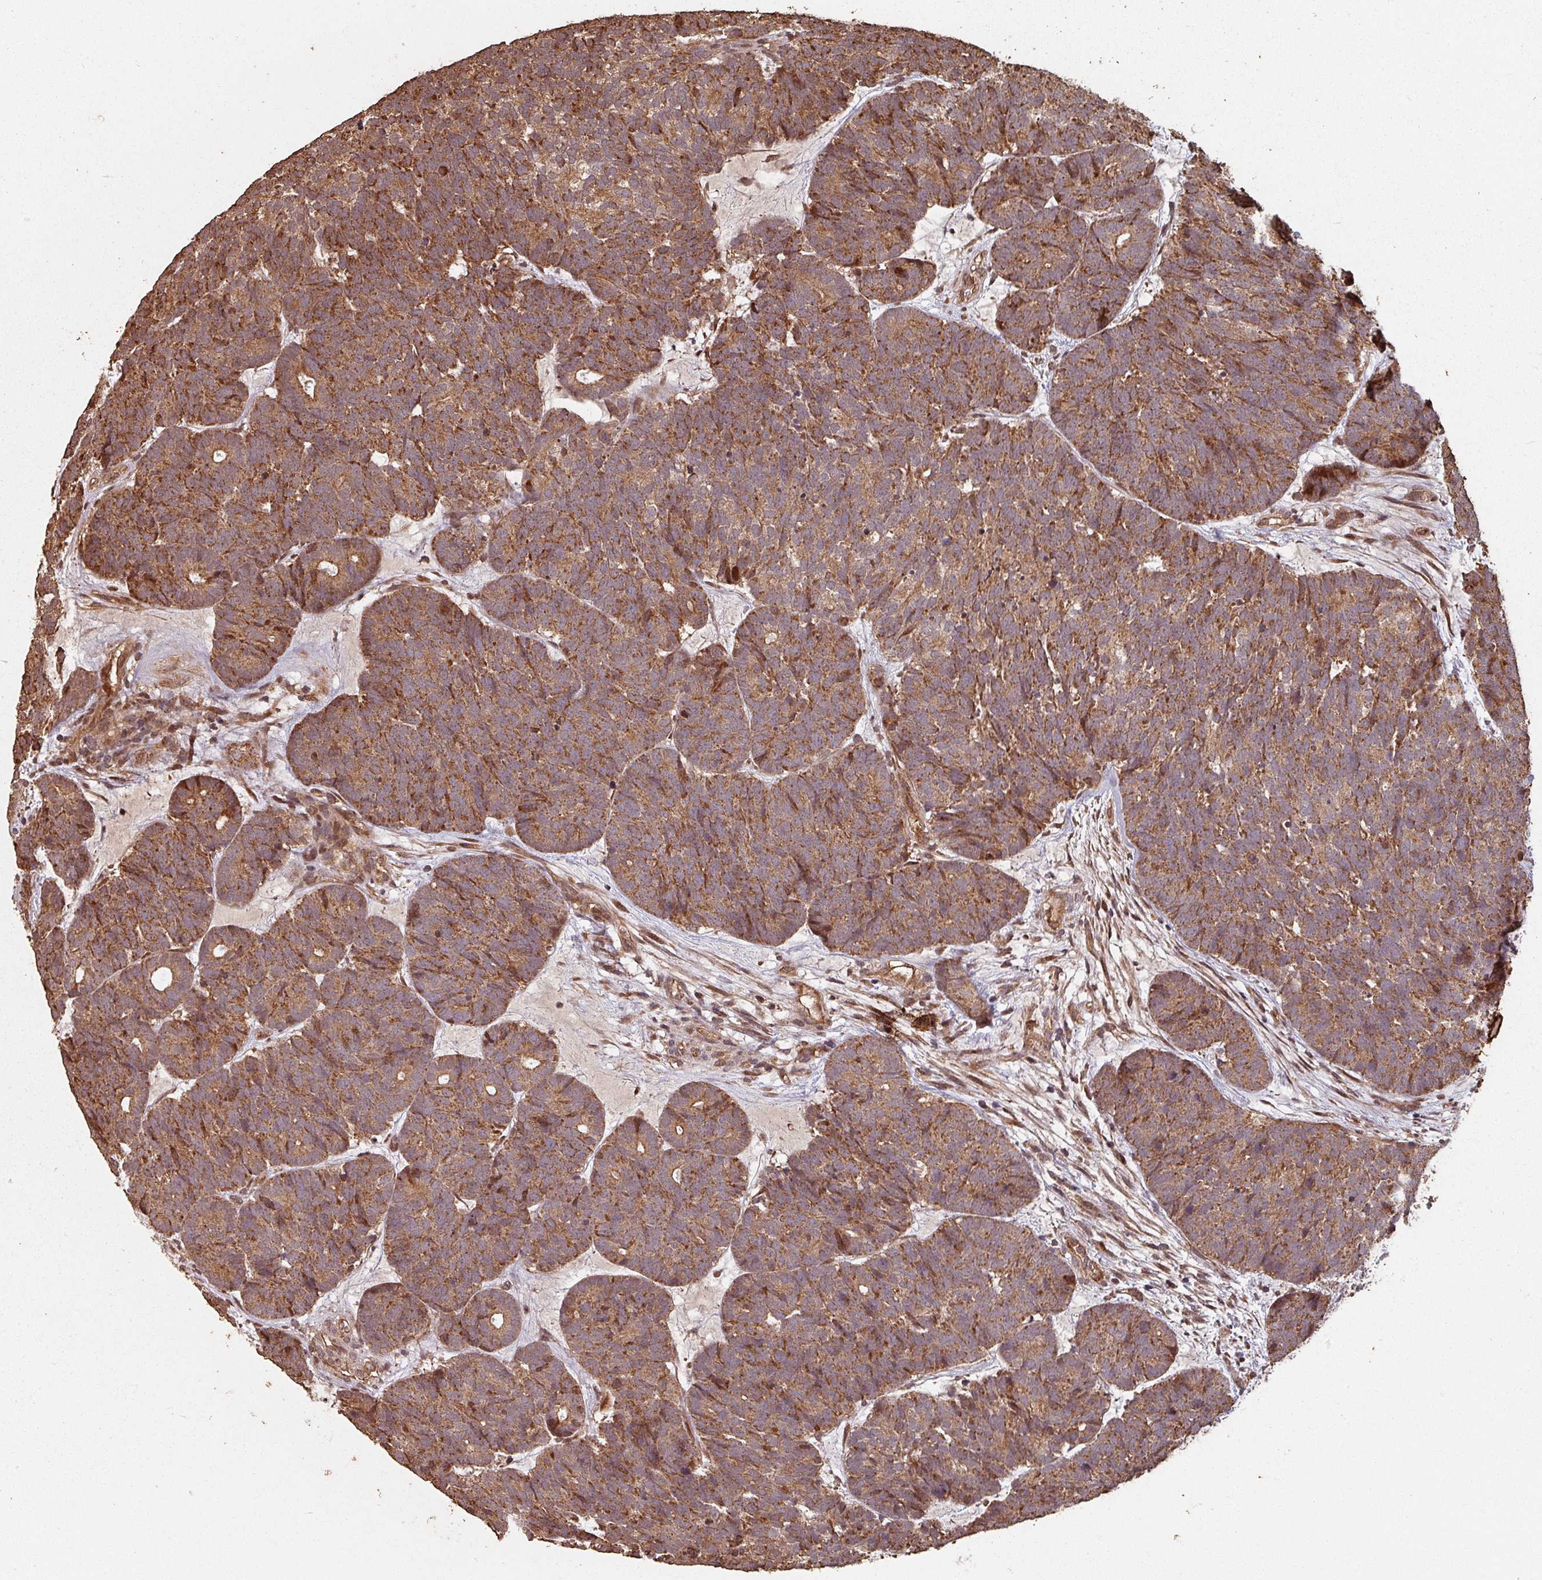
{"staining": {"intensity": "strong", "quantity": ">75%", "location": "cytoplasmic/membranous"}, "tissue": "head and neck cancer", "cell_type": "Tumor cells", "image_type": "cancer", "snomed": [{"axis": "morphology", "description": "Adenocarcinoma, NOS"}, {"axis": "topography", "description": "Head-Neck"}], "caption": "Immunohistochemistry of human head and neck cancer (adenocarcinoma) shows high levels of strong cytoplasmic/membranous expression in about >75% of tumor cells. Using DAB (brown) and hematoxylin (blue) stains, captured at high magnification using brightfield microscopy.", "gene": "EID1", "patient": {"sex": "female", "age": 81}}